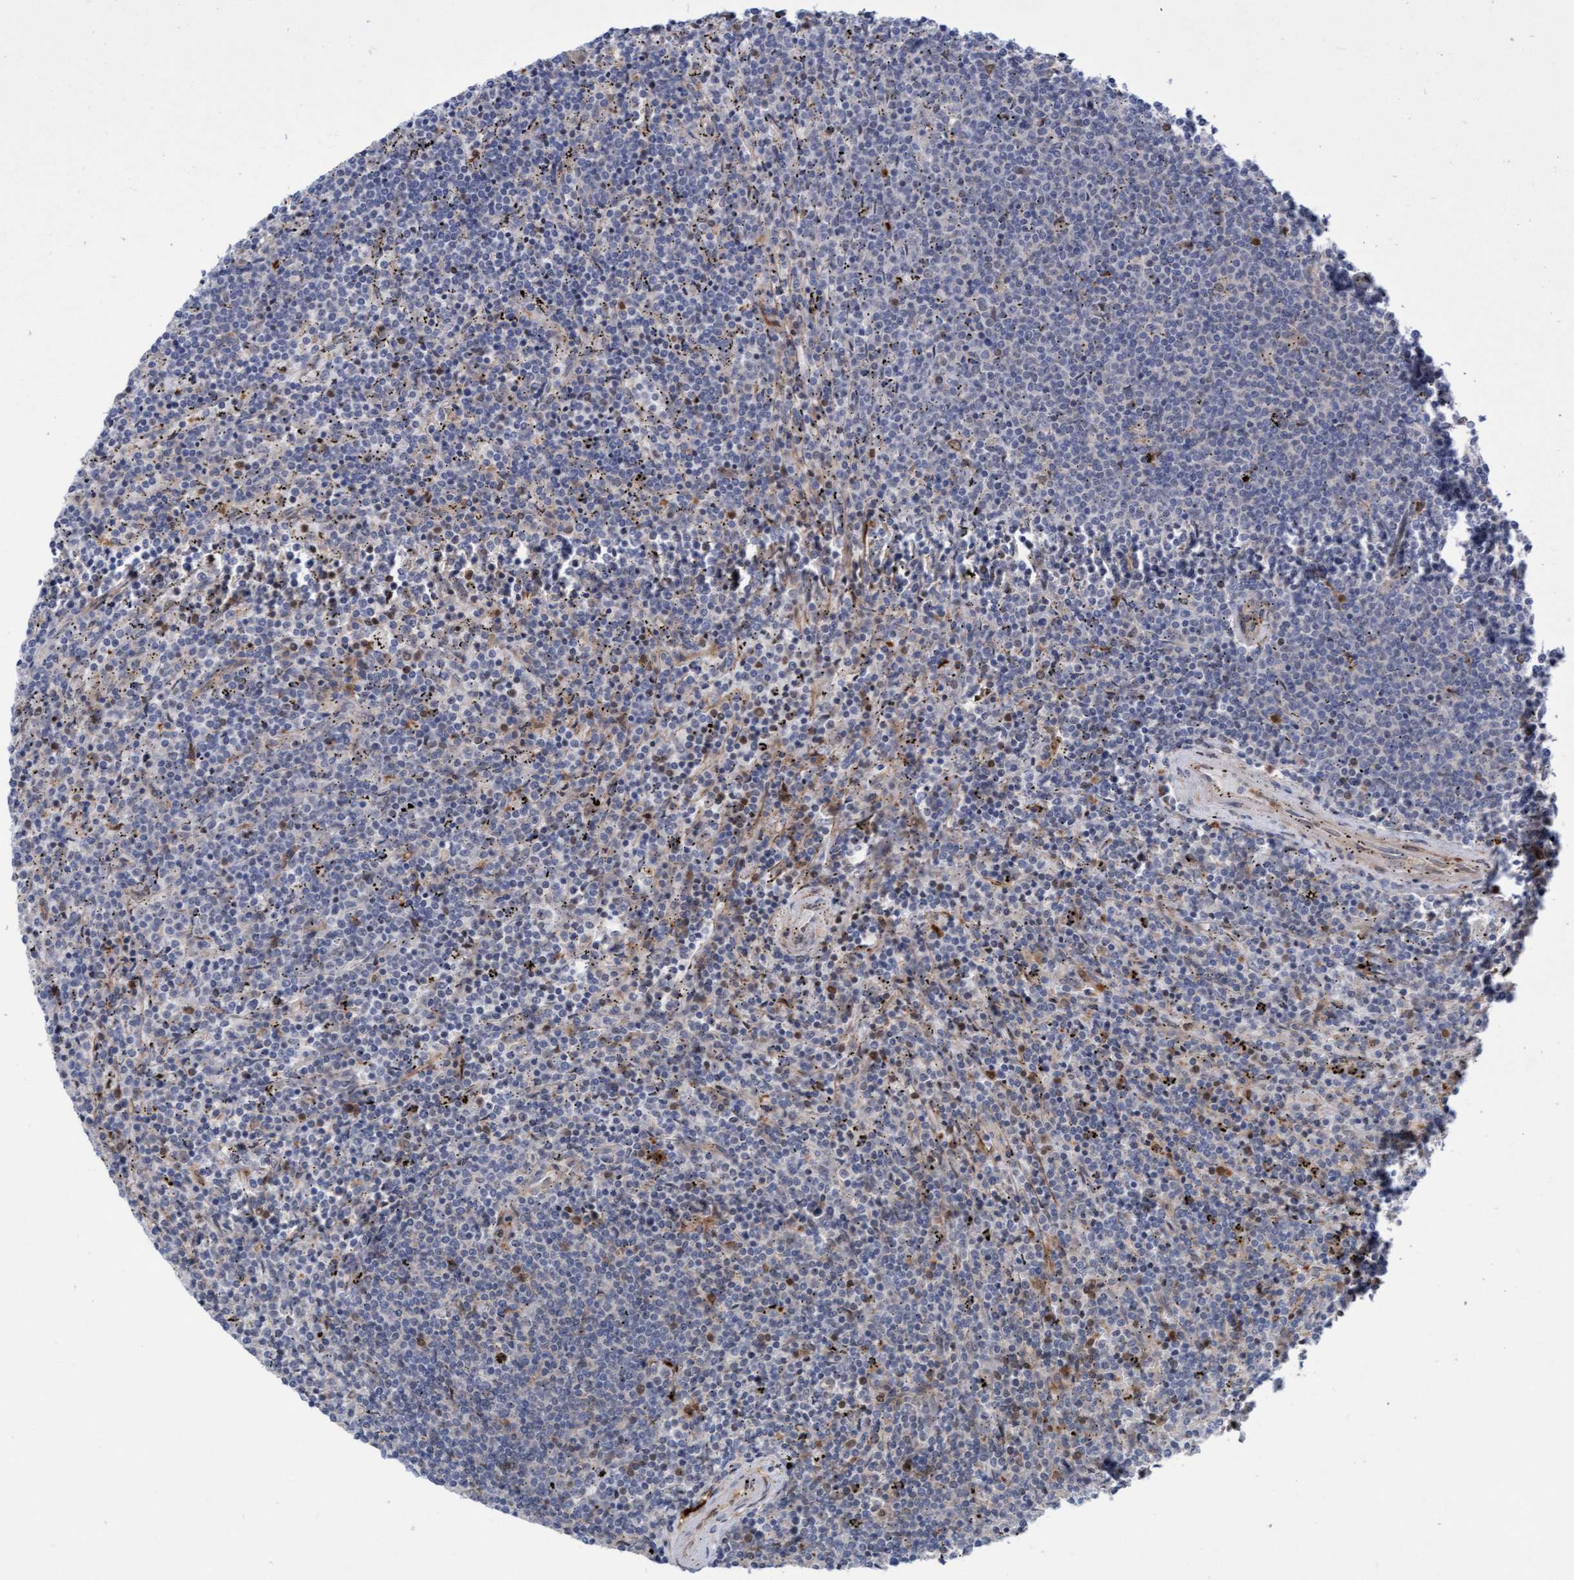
{"staining": {"intensity": "weak", "quantity": "<25%", "location": "cytoplasmic/membranous"}, "tissue": "lymphoma", "cell_type": "Tumor cells", "image_type": "cancer", "snomed": [{"axis": "morphology", "description": "Malignant lymphoma, non-Hodgkin's type, Low grade"}, {"axis": "topography", "description": "Spleen"}], "caption": "Tumor cells are negative for brown protein staining in lymphoma. Brightfield microscopy of IHC stained with DAB (brown) and hematoxylin (blue), captured at high magnification.", "gene": "RAP1GAP2", "patient": {"sex": "female", "age": 50}}